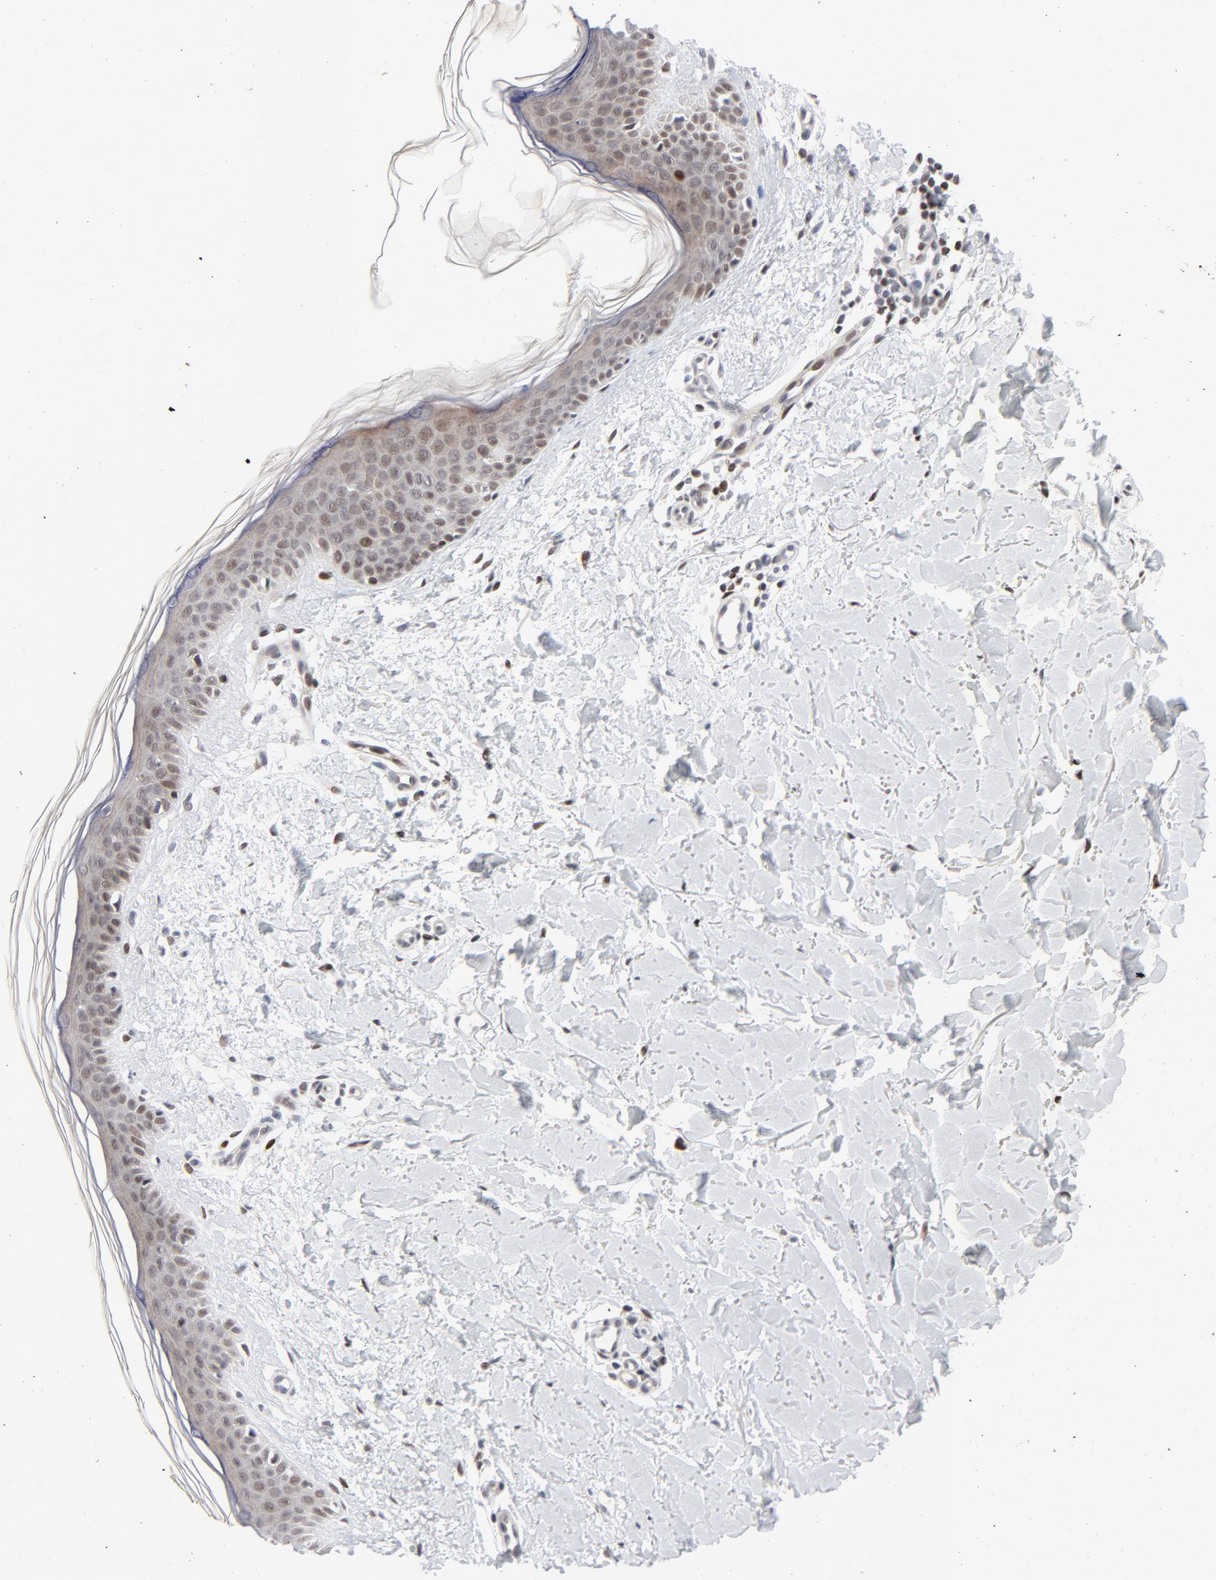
{"staining": {"intensity": "moderate", "quantity": ">75%", "location": "nuclear"}, "tissue": "skin", "cell_type": "Fibroblasts", "image_type": "normal", "snomed": [{"axis": "morphology", "description": "Normal tissue, NOS"}, {"axis": "topography", "description": "Skin"}], "caption": "Skin stained with a brown dye displays moderate nuclear positive positivity in approximately >75% of fibroblasts.", "gene": "NFIC", "patient": {"sex": "female", "age": 56}}